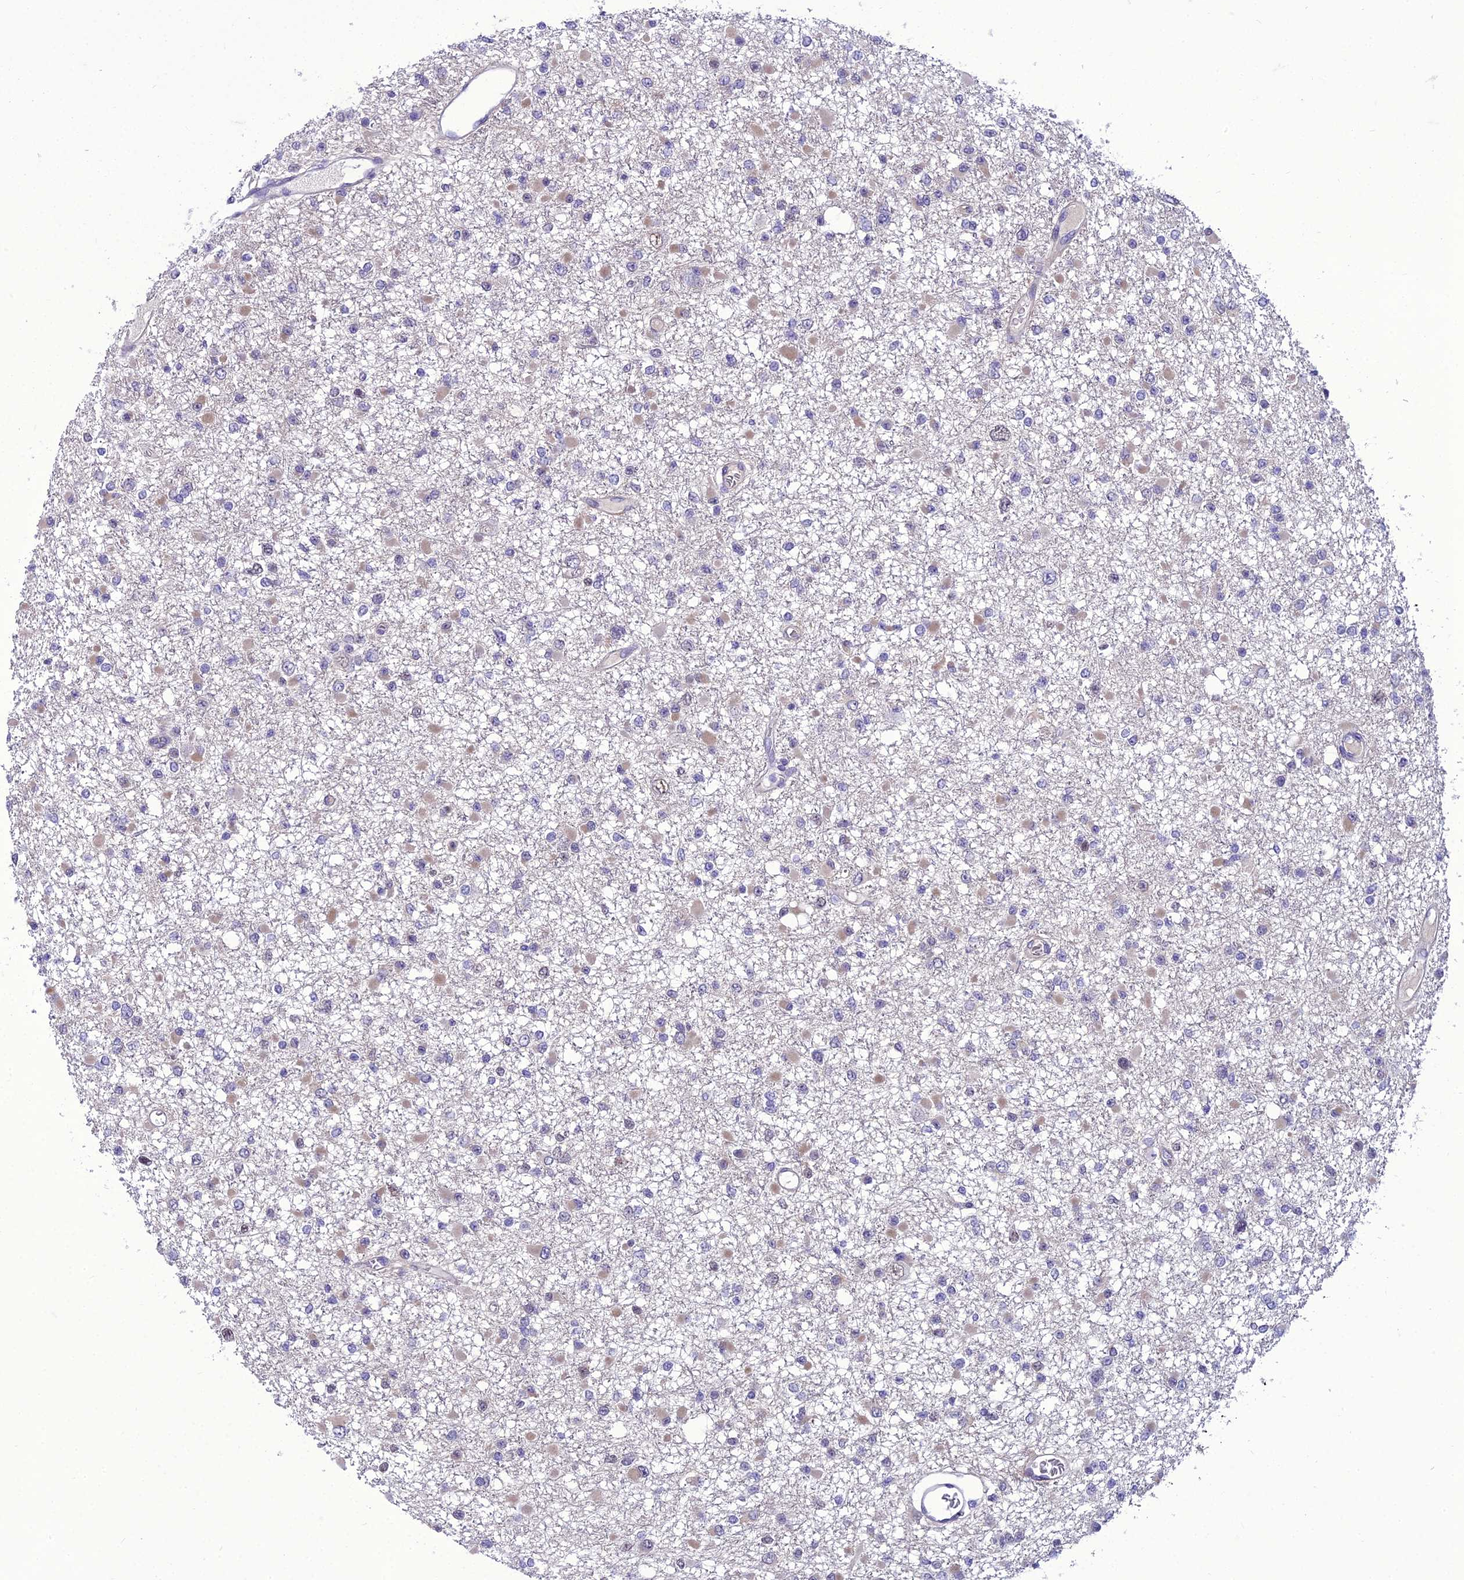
{"staining": {"intensity": "negative", "quantity": "none", "location": "none"}, "tissue": "glioma", "cell_type": "Tumor cells", "image_type": "cancer", "snomed": [{"axis": "morphology", "description": "Glioma, malignant, Low grade"}, {"axis": "topography", "description": "Brain"}], "caption": "IHC micrograph of neoplastic tissue: glioma stained with DAB demonstrates no significant protein staining in tumor cells.", "gene": "GAB4", "patient": {"sex": "female", "age": 22}}